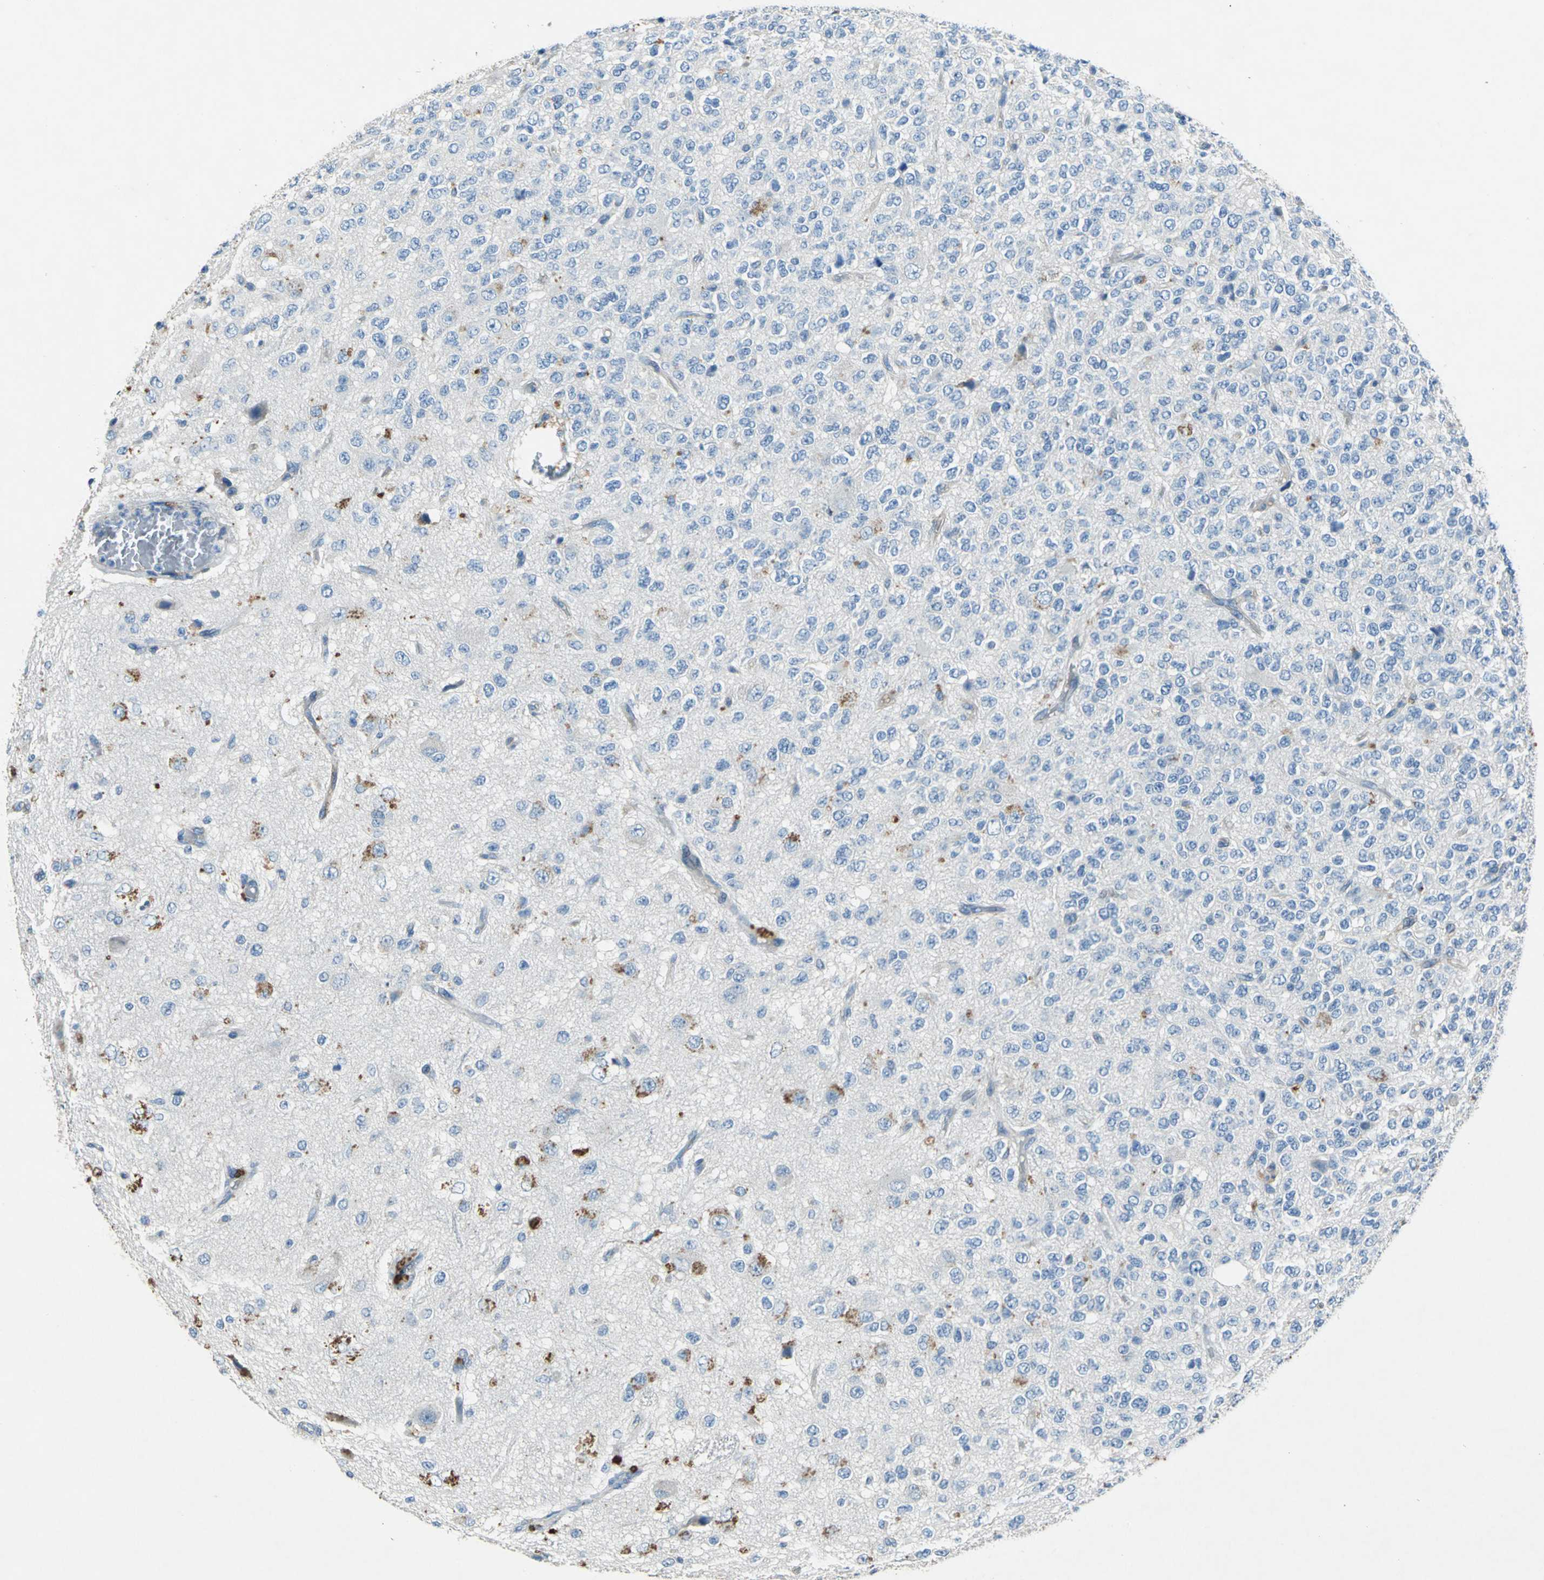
{"staining": {"intensity": "negative", "quantity": "none", "location": "none"}, "tissue": "glioma", "cell_type": "Tumor cells", "image_type": "cancer", "snomed": [{"axis": "morphology", "description": "Glioma, malignant, High grade"}, {"axis": "topography", "description": "pancreas cauda"}], "caption": "Glioma was stained to show a protein in brown. There is no significant positivity in tumor cells.", "gene": "RPS13", "patient": {"sex": "male", "age": 60}}